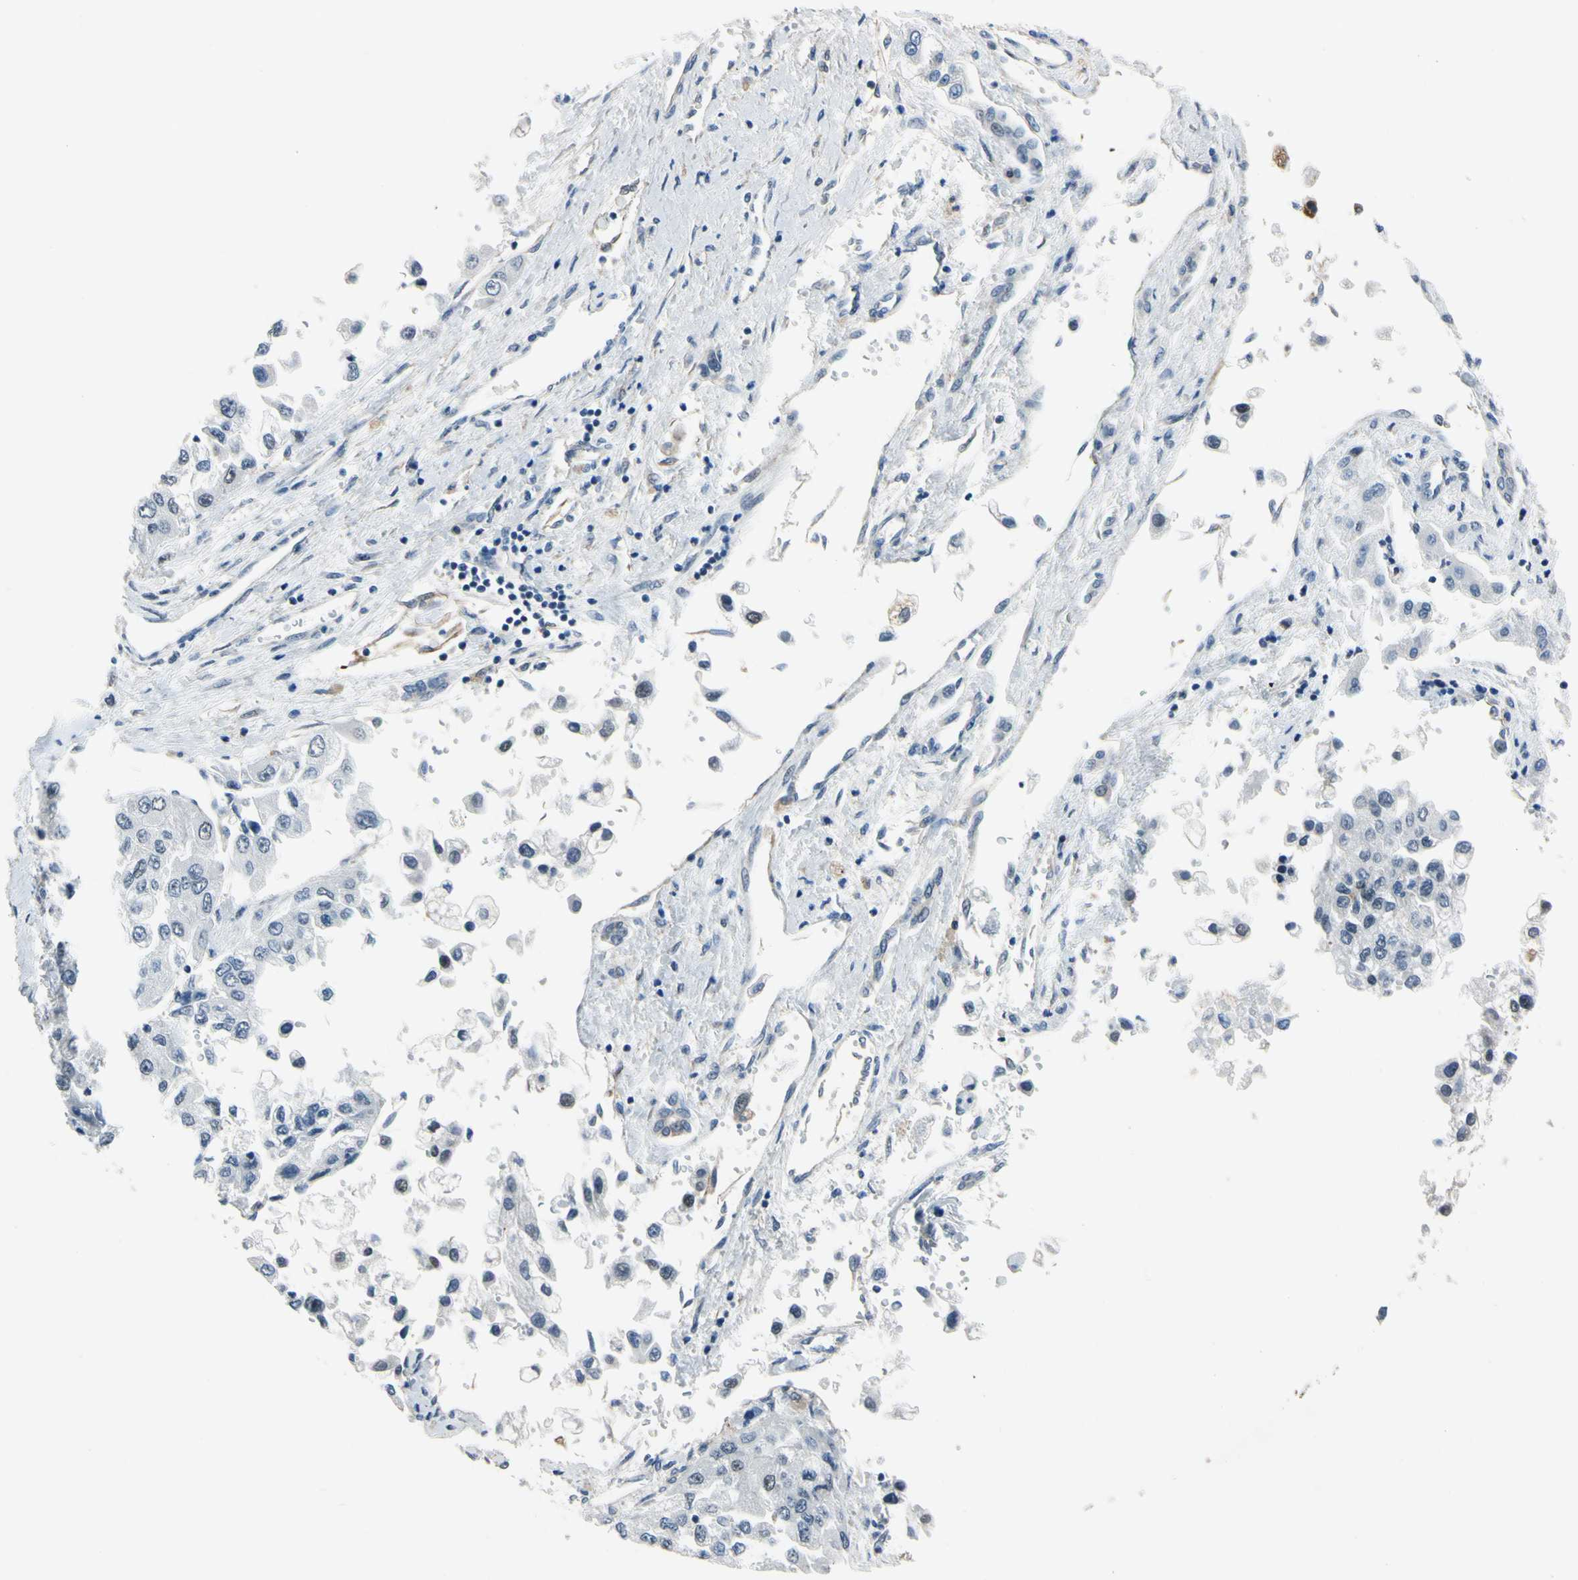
{"staining": {"intensity": "negative", "quantity": "none", "location": "none"}, "tissue": "liver cancer", "cell_type": "Tumor cells", "image_type": "cancer", "snomed": [{"axis": "morphology", "description": "Carcinoma, Hepatocellular, NOS"}, {"axis": "topography", "description": "Liver"}], "caption": "Immunohistochemistry (IHC) micrograph of liver hepatocellular carcinoma stained for a protein (brown), which displays no positivity in tumor cells.", "gene": "LHX9", "patient": {"sex": "female", "age": 66}}